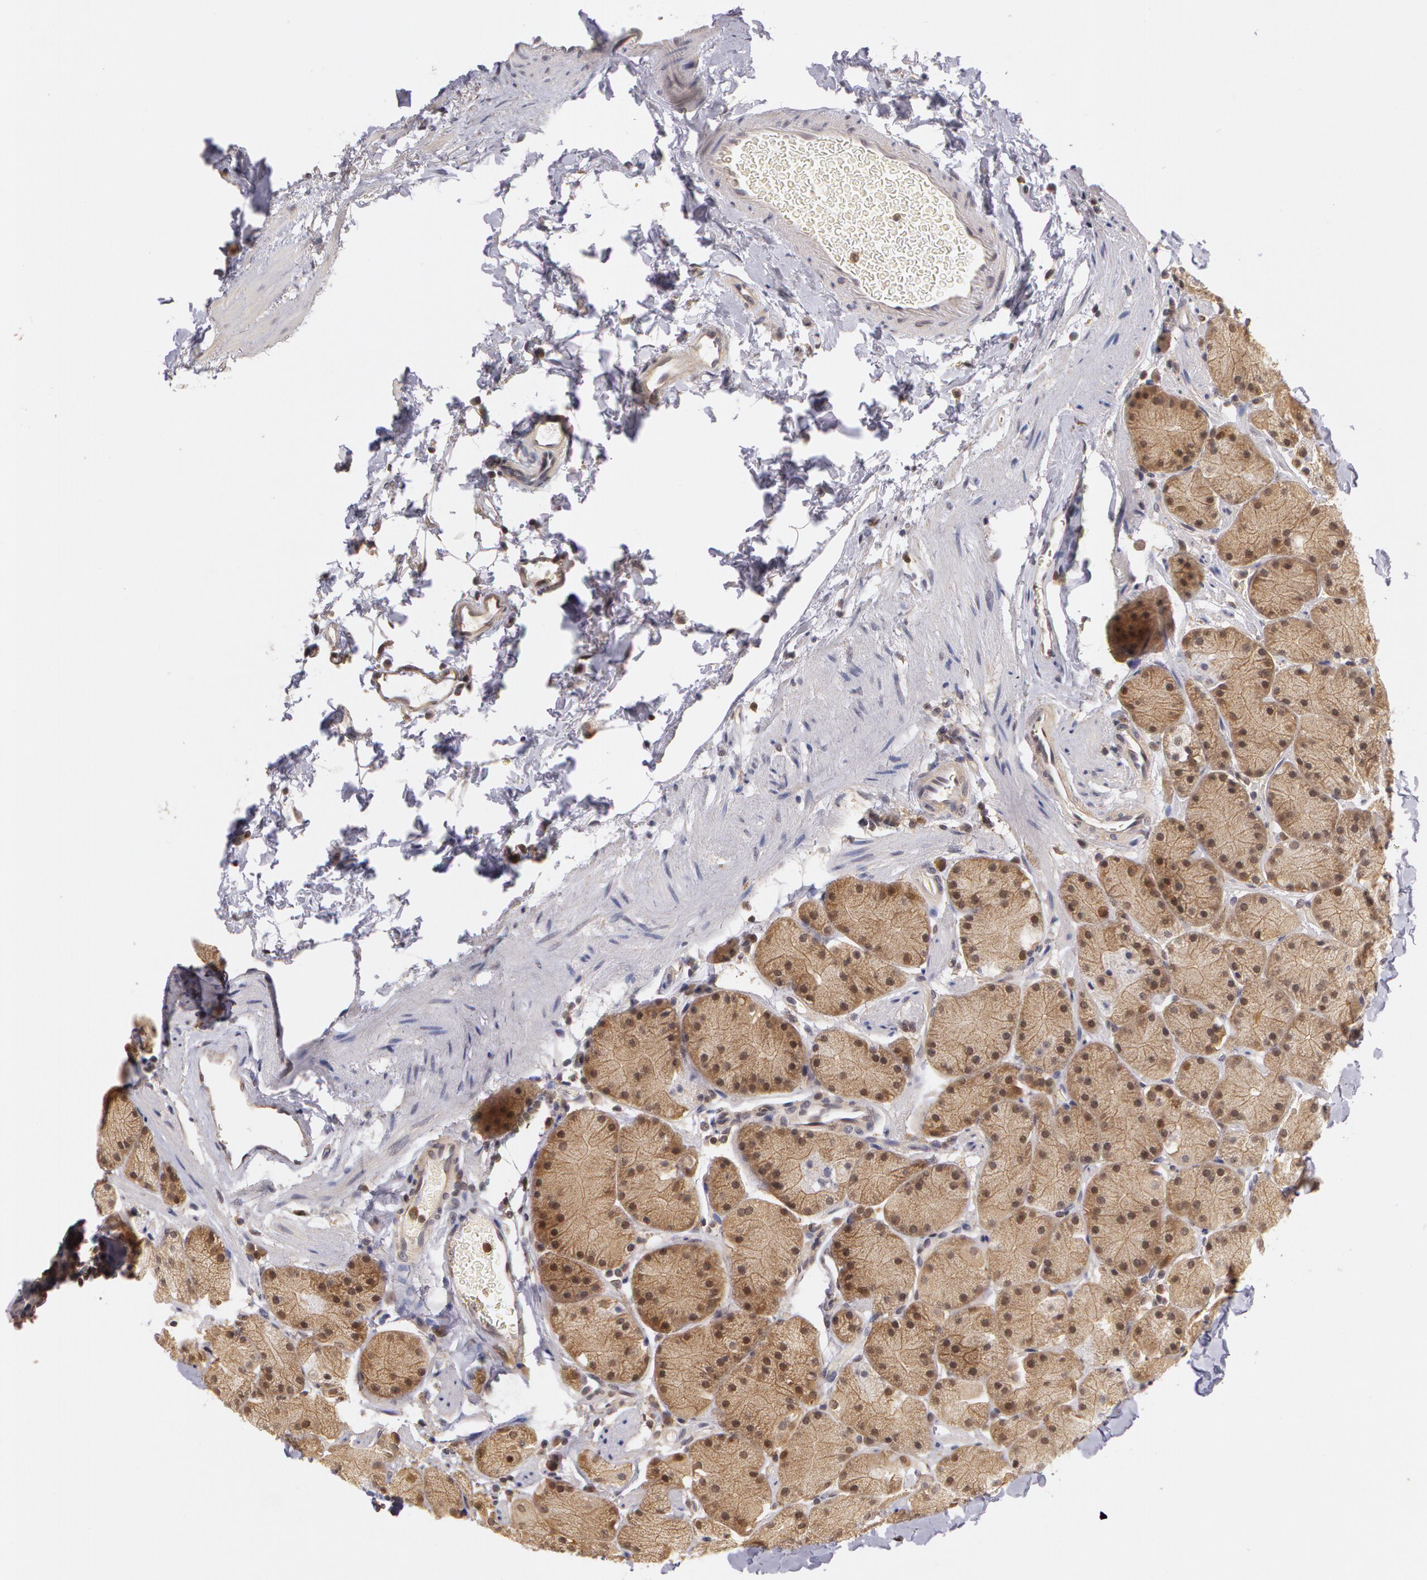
{"staining": {"intensity": "weak", "quantity": "25%-75%", "location": "cytoplasmic/membranous"}, "tissue": "stomach", "cell_type": "Glandular cells", "image_type": "normal", "snomed": [{"axis": "morphology", "description": "Normal tissue, NOS"}, {"axis": "topography", "description": "Stomach, upper"}, {"axis": "topography", "description": "Stomach"}], "caption": "DAB (3,3'-diaminobenzidine) immunohistochemical staining of unremarkable human stomach demonstrates weak cytoplasmic/membranous protein staining in about 25%-75% of glandular cells.", "gene": "AHSA1", "patient": {"sex": "male", "age": 76}}